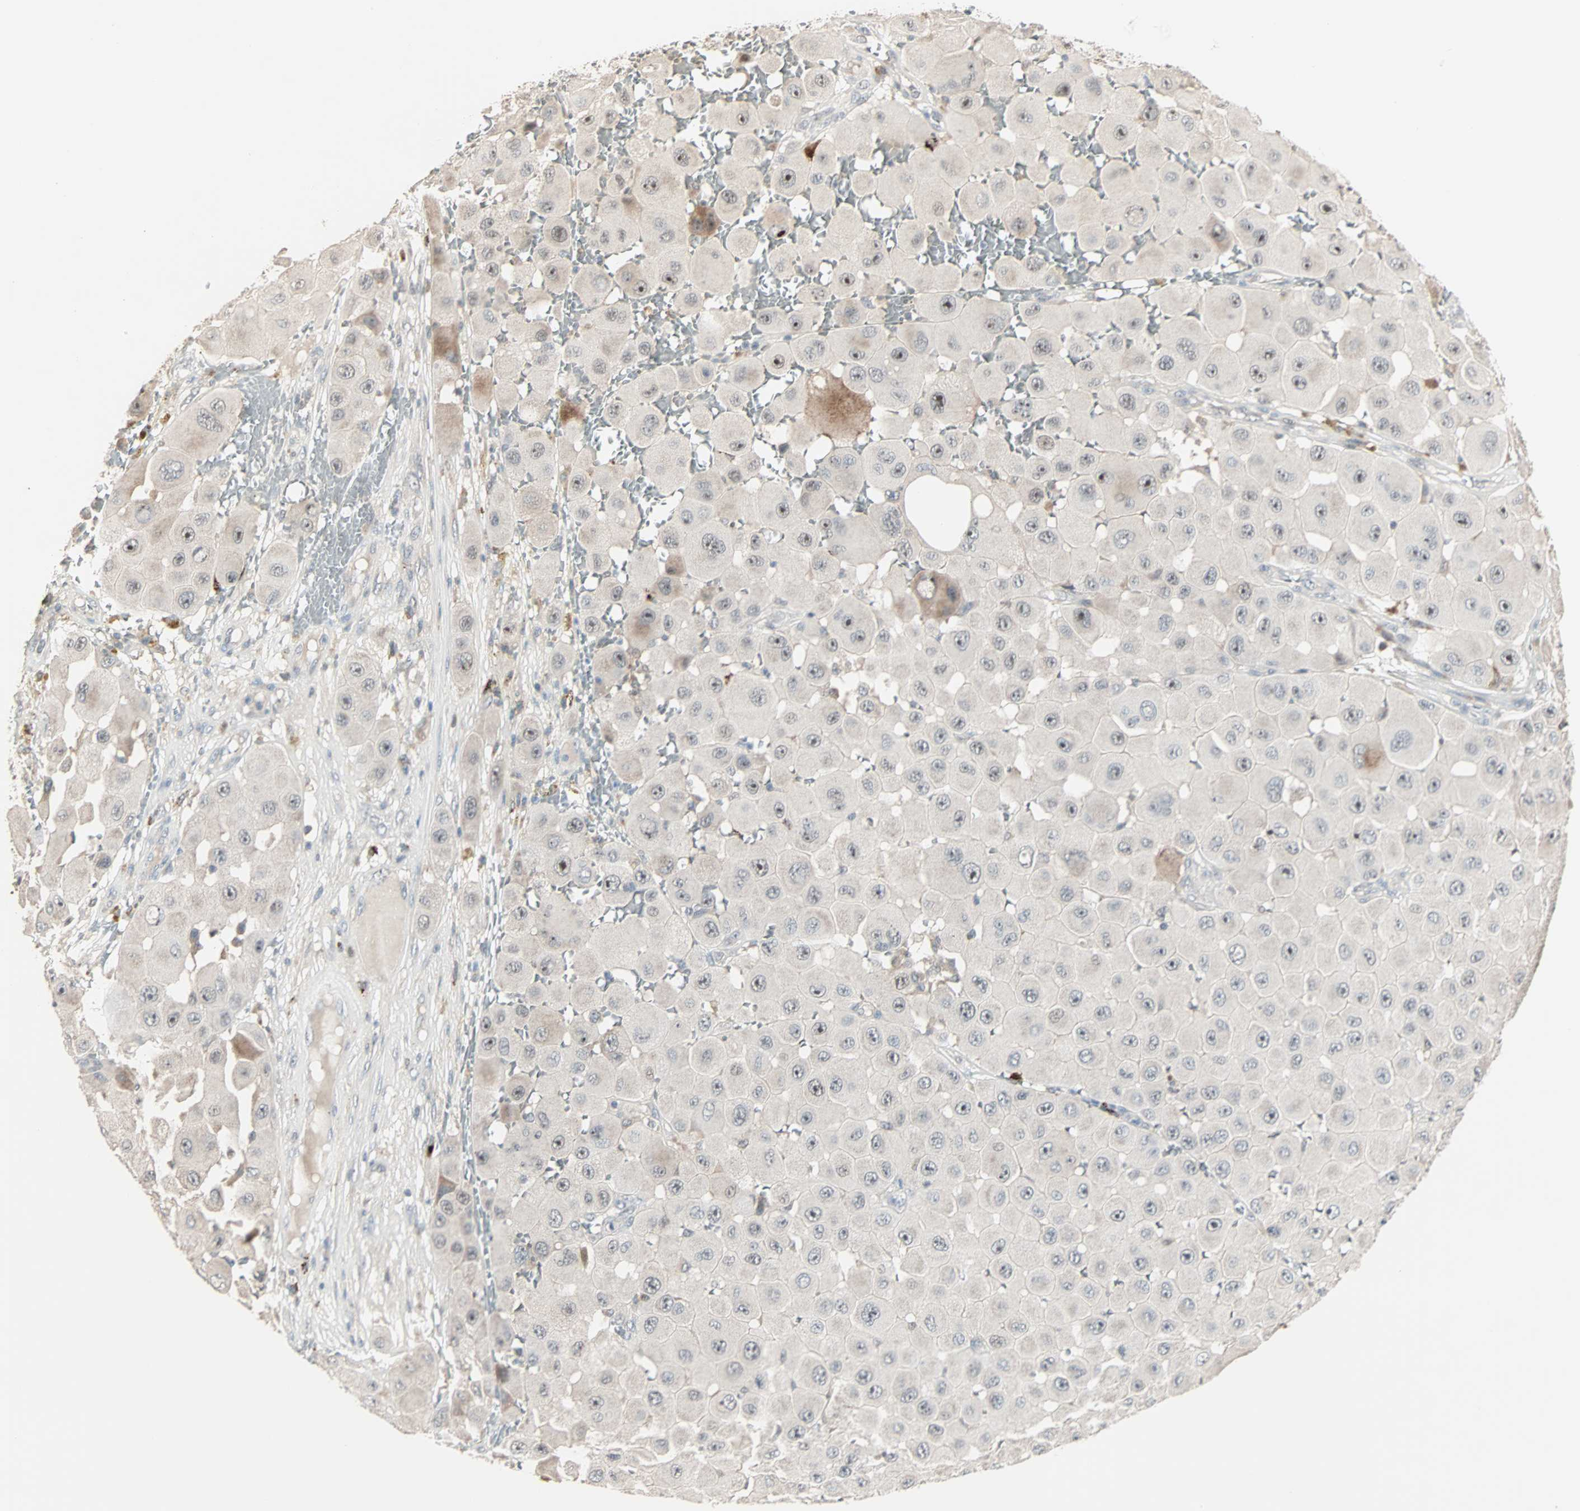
{"staining": {"intensity": "moderate", "quantity": "25%-75%", "location": "nuclear"}, "tissue": "melanoma", "cell_type": "Tumor cells", "image_type": "cancer", "snomed": [{"axis": "morphology", "description": "Malignant melanoma, NOS"}, {"axis": "topography", "description": "Skin"}], "caption": "A brown stain highlights moderate nuclear expression of a protein in melanoma tumor cells.", "gene": "KDM4A", "patient": {"sex": "female", "age": 81}}